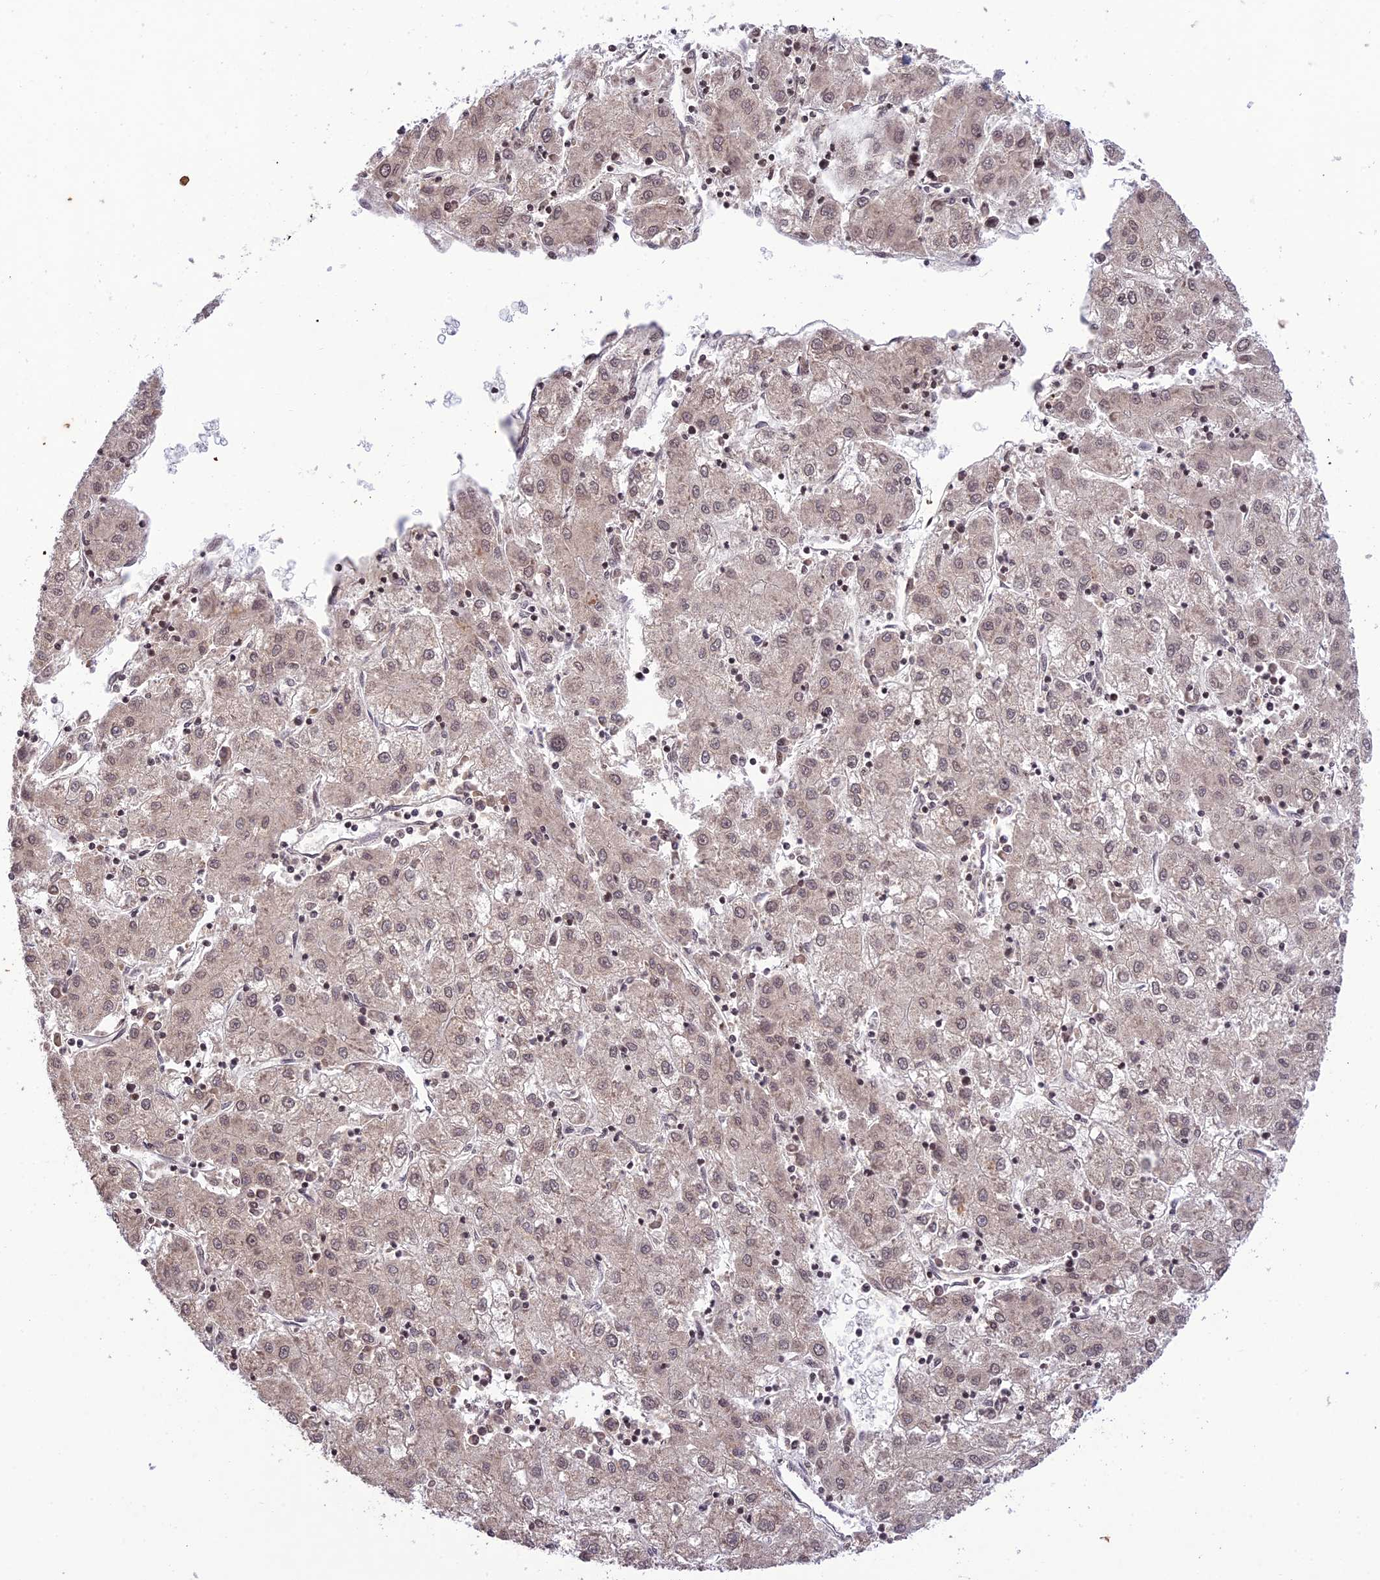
{"staining": {"intensity": "weak", "quantity": ">75%", "location": "cytoplasmic/membranous,nuclear"}, "tissue": "liver cancer", "cell_type": "Tumor cells", "image_type": "cancer", "snomed": [{"axis": "morphology", "description": "Carcinoma, Hepatocellular, NOS"}, {"axis": "topography", "description": "Liver"}], "caption": "Liver cancer (hepatocellular carcinoma) tissue displays weak cytoplasmic/membranous and nuclear staining in about >75% of tumor cells, visualized by immunohistochemistry.", "gene": "TEKT1", "patient": {"sex": "male", "age": 72}}